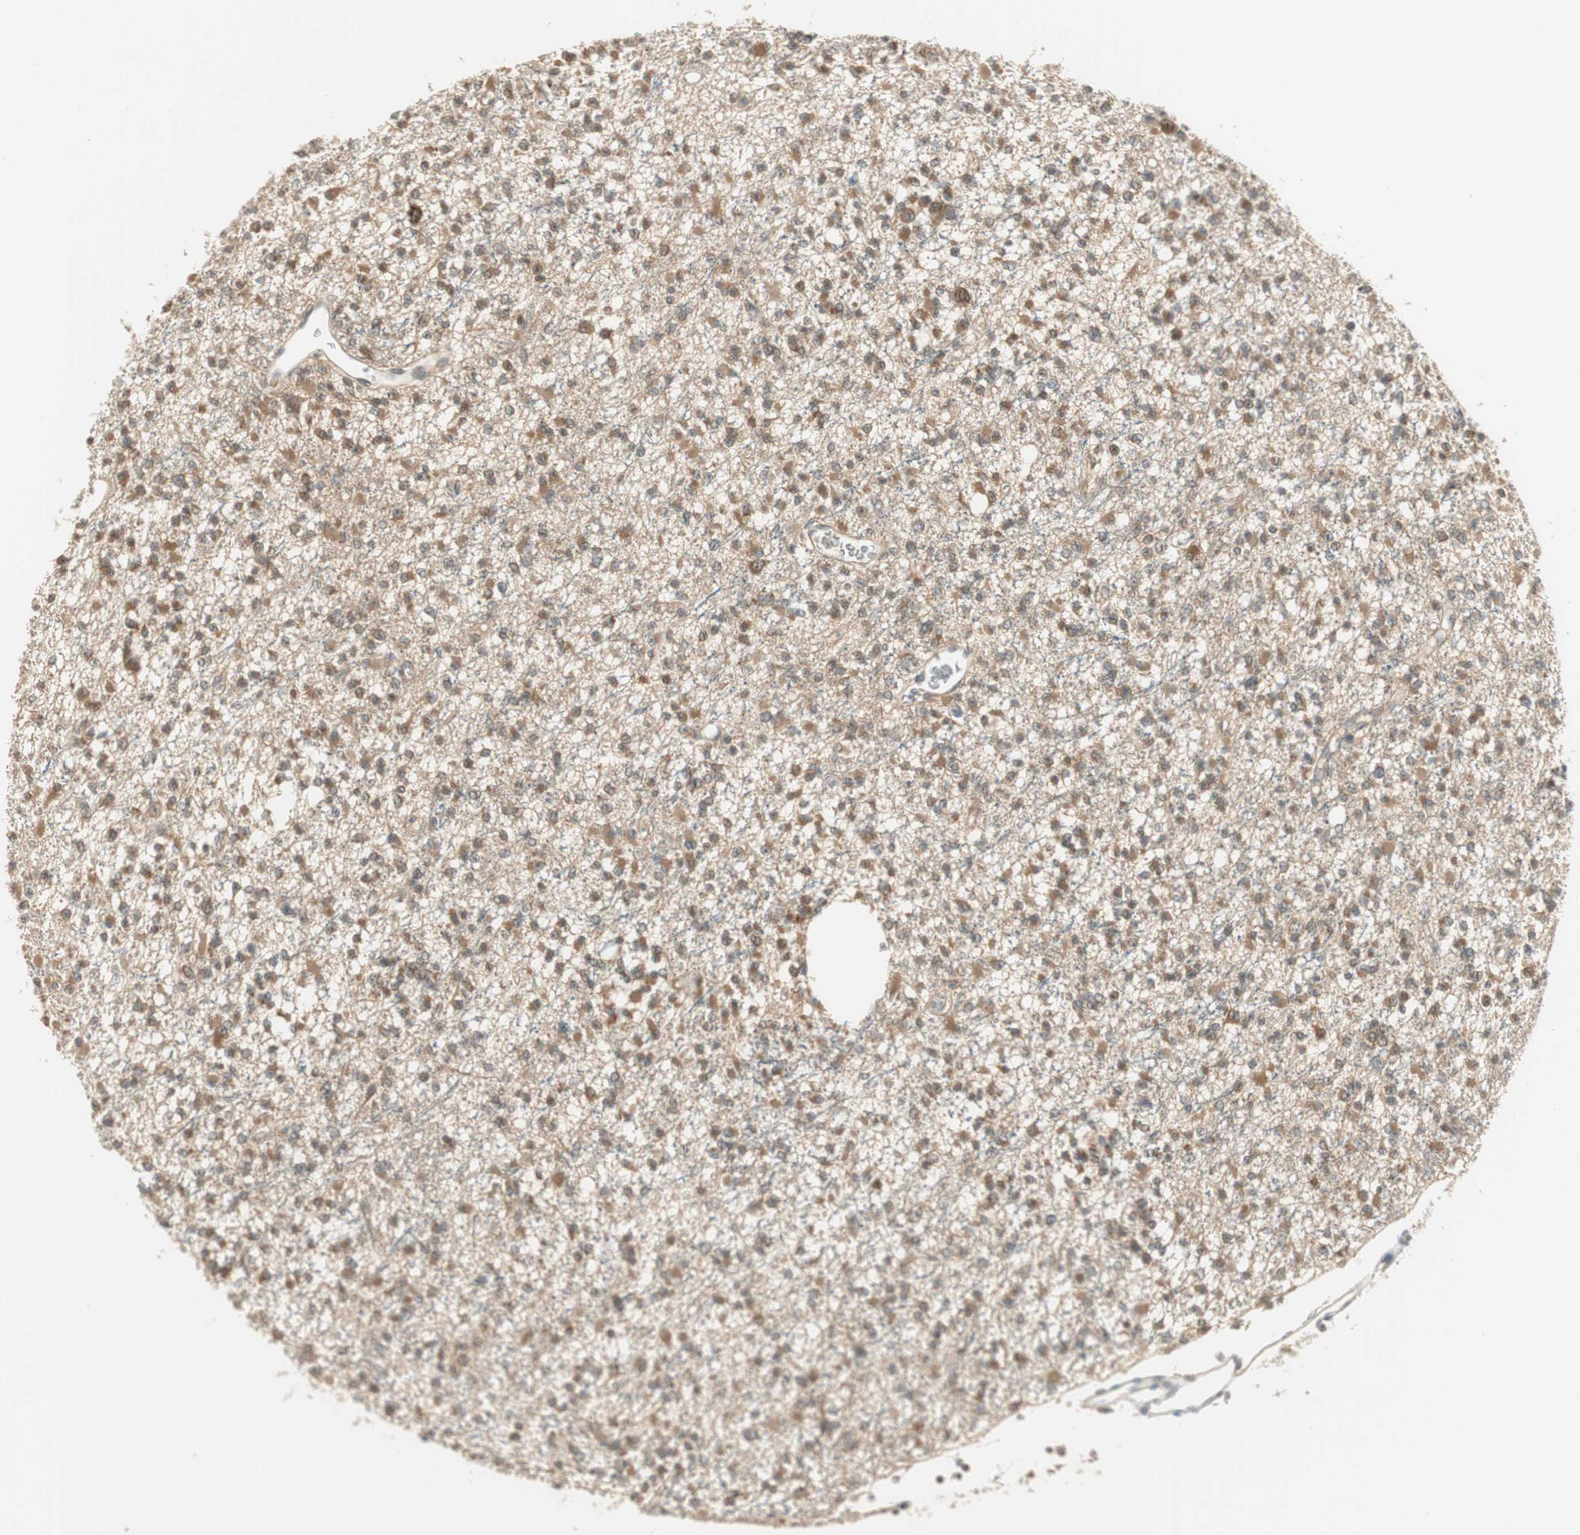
{"staining": {"intensity": "weak", "quantity": "25%-75%", "location": "cytoplasmic/membranous"}, "tissue": "glioma", "cell_type": "Tumor cells", "image_type": "cancer", "snomed": [{"axis": "morphology", "description": "Glioma, malignant, Low grade"}, {"axis": "topography", "description": "Brain"}], "caption": "Glioma tissue demonstrates weak cytoplasmic/membranous staining in approximately 25%-75% of tumor cells The protein is shown in brown color, while the nuclei are stained blue.", "gene": "IPO5", "patient": {"sex": "female", "age": 22}}